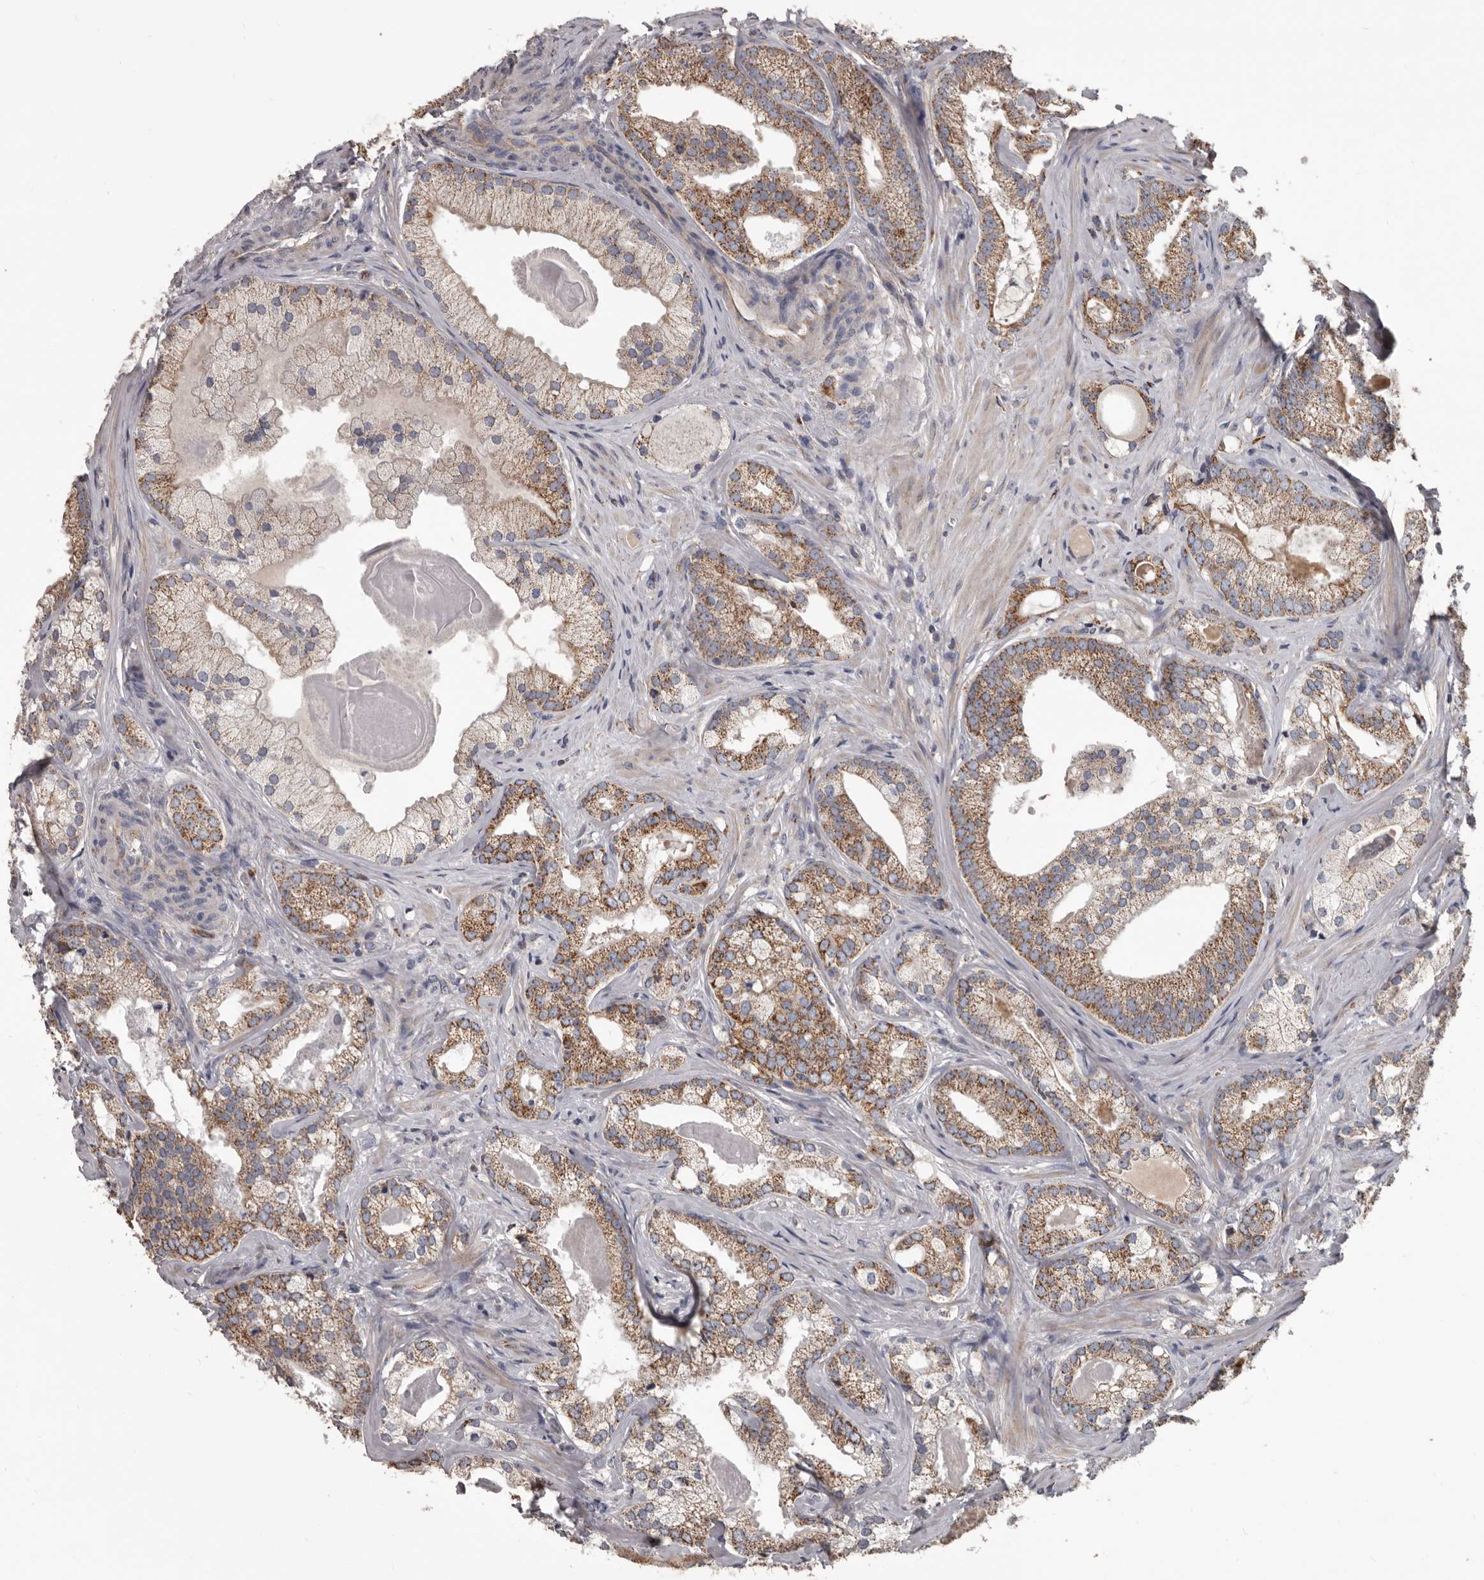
{"staining": {"intensity": "moderate", "quantity": ">75%", "location": "cytoplasmic/membranous"}, "tissue": "prostate cancer", "cell_type": "Tumor cells", "image_type": "cancer", "snomed": [{"axis": "morphology", "description": "Normal morphology"}, {"axis": "morphology", "description": "Adenocarcinoma, Low grade"}, {"axis": "topography", "description": "Prostate"}], "caption": "IHC of human low-grade adenocarcinoma (prostate) displays medium levels of moderate cytoplasmic/membranous expression in about >75% of tumor cells. The staining was performed using DAB (3,3'-diaminobenzidine) to visualize the protein expression in brown, while the nuclei were stained in blue with hematoxylin (Magnification: 20x).", "gene": "ALDH5A1", "patient": {"sex": "male", "age": 72}}